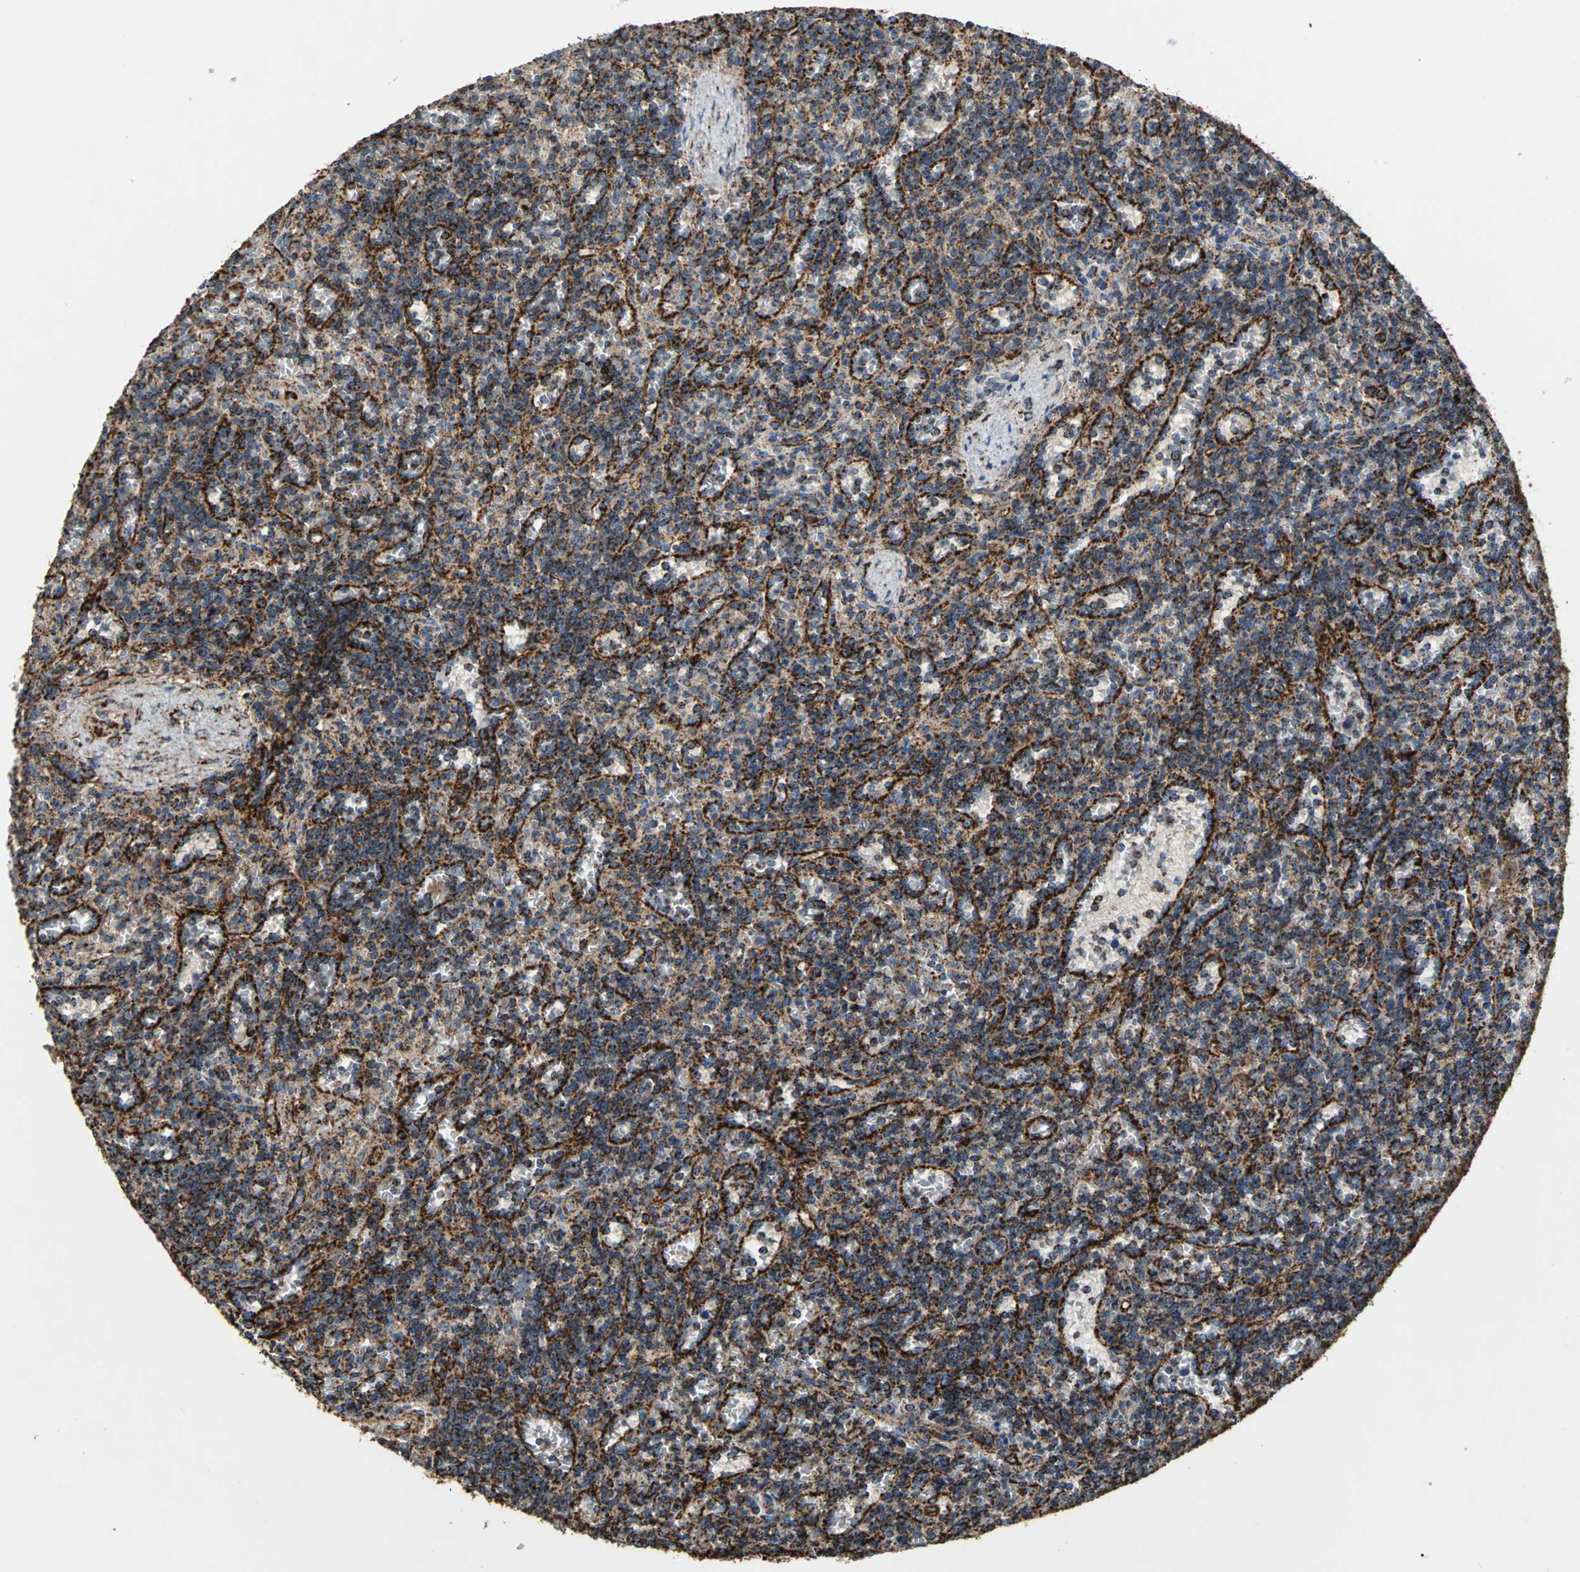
{"staining": {"intensity": "strong", "quantity": ">75%", "location": "cytoplasmic/membranous"}, "tissue": "lymphoma", "cell_type": "Tumor cells", "image_type": "cancer", "snomed": [{"axis": "morphology", "description": "Malignant lymphoma, non-Hodgkin's type, Low grade"}, {"axis": "topography", "description": "Spleen"}], "caption": "Lymphoma stained with DAB (3,3'-diaminobenzidine) IHC displays high levels of strong cytoplasmic/membranous staining in about >75% of tumor cells. (Stains: DAB in brown, nuclei in blue, Microscopy: brightfield microscopy at high magnification).", "gene": "ECH1", "patient": {"sex": "male", "age": 73}}